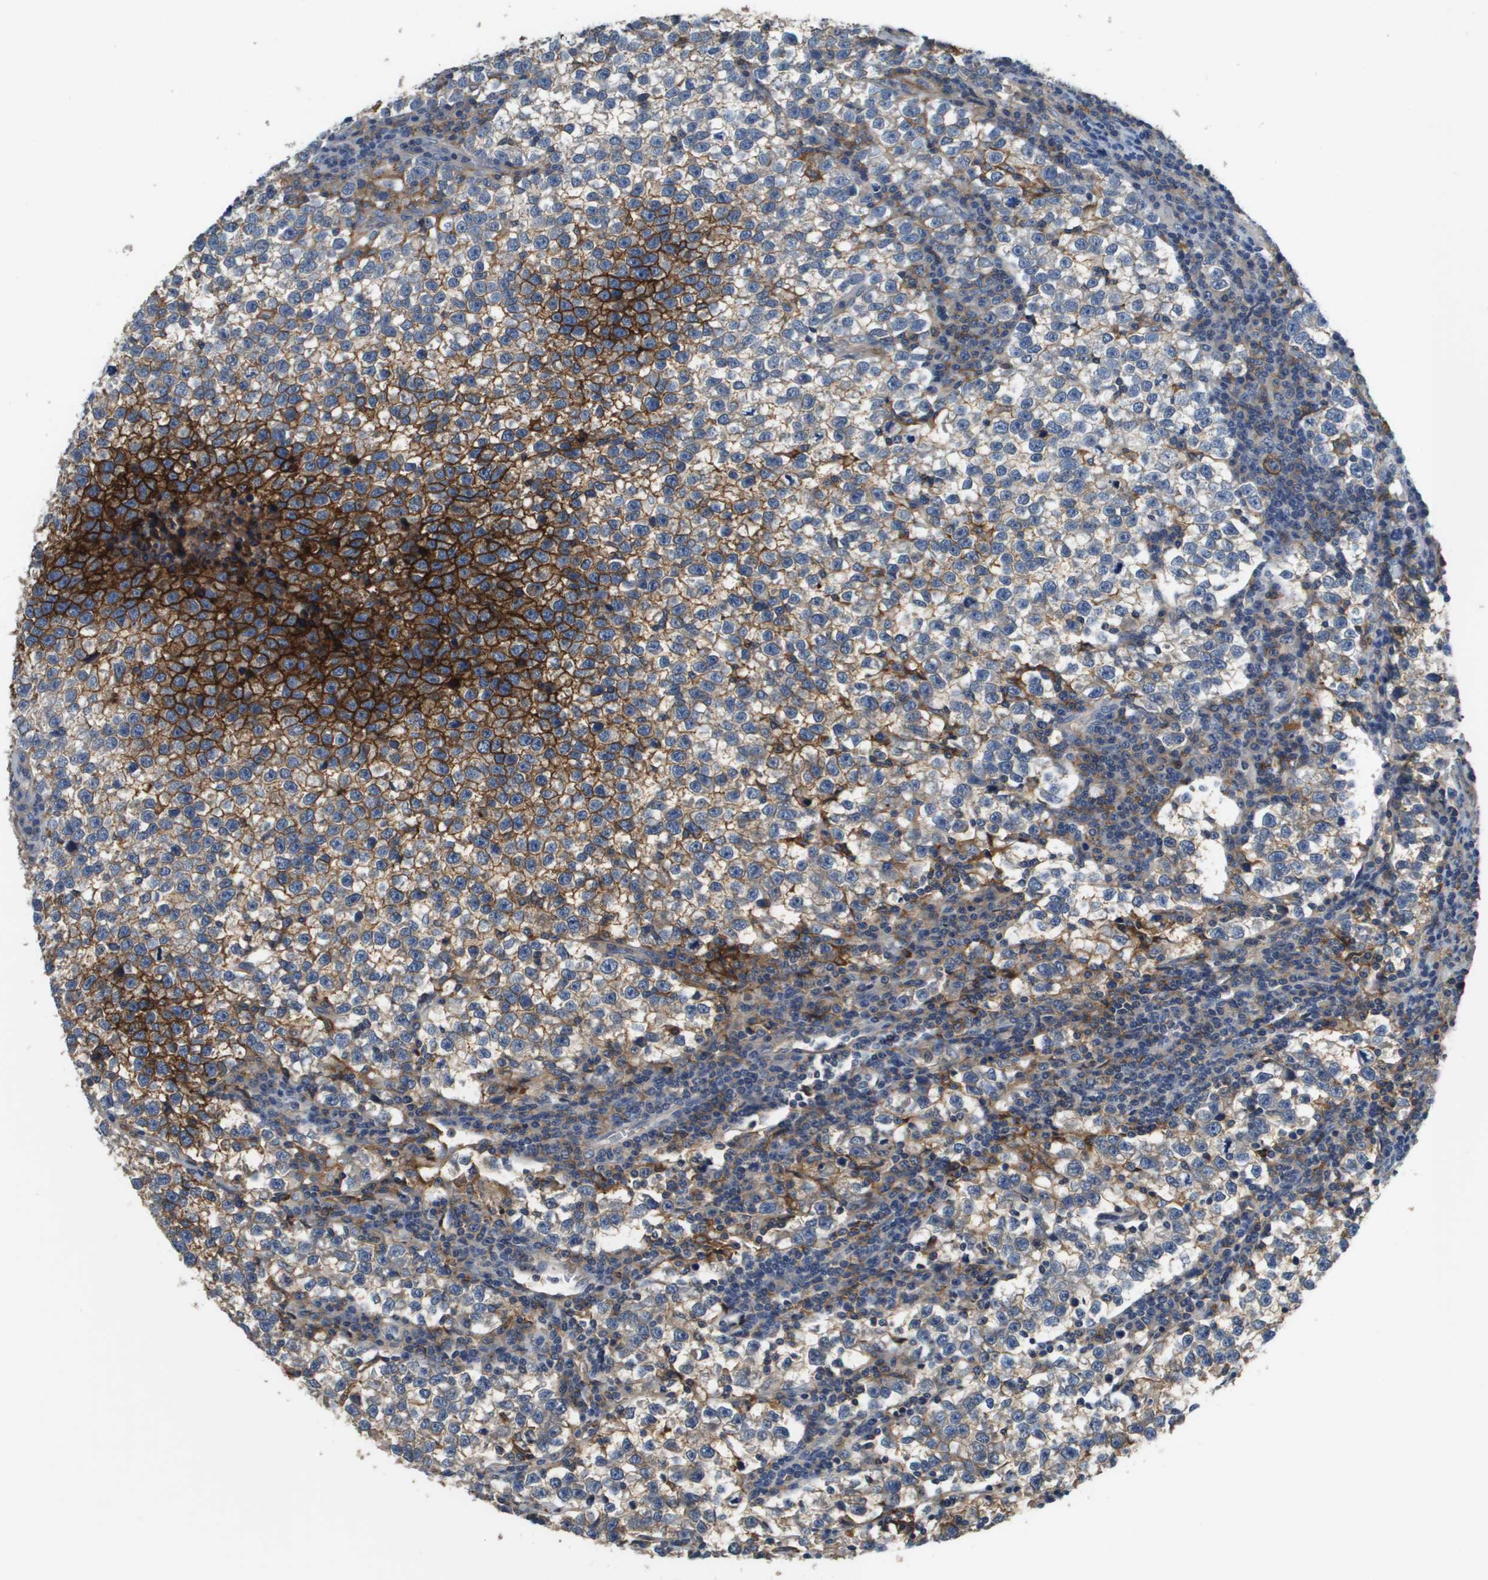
{"staining": {"intensity": "strong", "quantity": "25%-75%", "location": "cytoplasmic/membranous"}, "tissue": "testis cancer", "cell_type": "Tumor cells", "image_type": "cancer", "snomed": [{"axis": "morphology", "description": "Normal tissue, NOS"}, {"axis": "morphology", "description": "Seminoma, NOS"}, {"axis": "topography", "description": "Testis"}], "caption": "Testis cancer stained for a protein demonstrates strong cytoplasmic/membranous positivity in tumor cells.", "gene": "SLC16A3", "patient": {"sex": "male", "age": 43}}